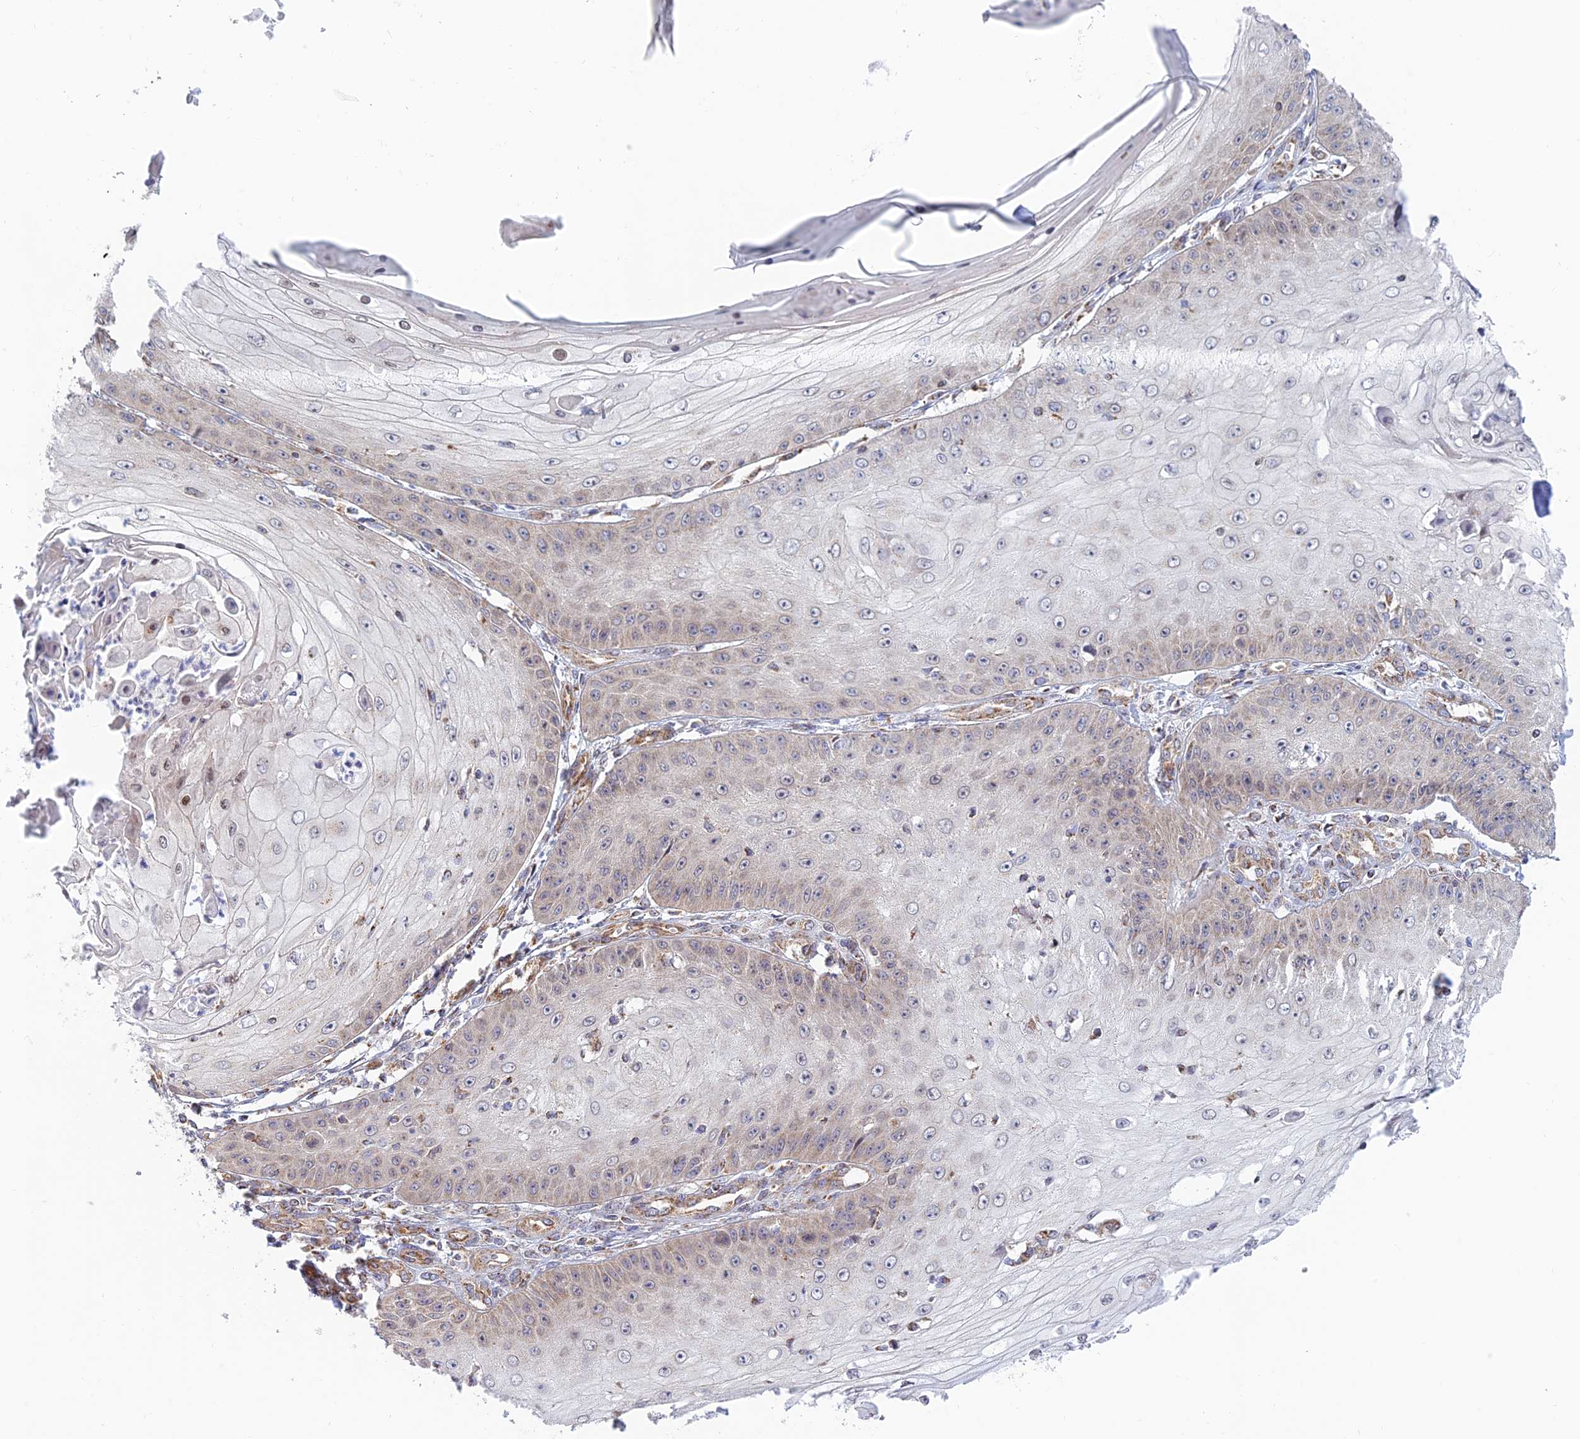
{"staining": {"intensity": "weak", "quantity": "25%-75%", "location": "cytoplasmic/membranous"}, "tissue": "skin cancer", "cell_type": "Tumor cells", "image_type": "cancer", "snomed": [{"axis": "morphology", "description": "Squamous cell carcinoma, NOS"}, {"axis": "topography", "description": "Skin"}], "caption": "DAB (3,3'-diaminobenzidine) immunohistochemical staining of skin cancer demonstrates weak cytoplasmic/membranous protein staining in approximately 25%-75% of tumor cells.", "gene": "HOOK2", "patient": {"sex": "male", "age": 70}}